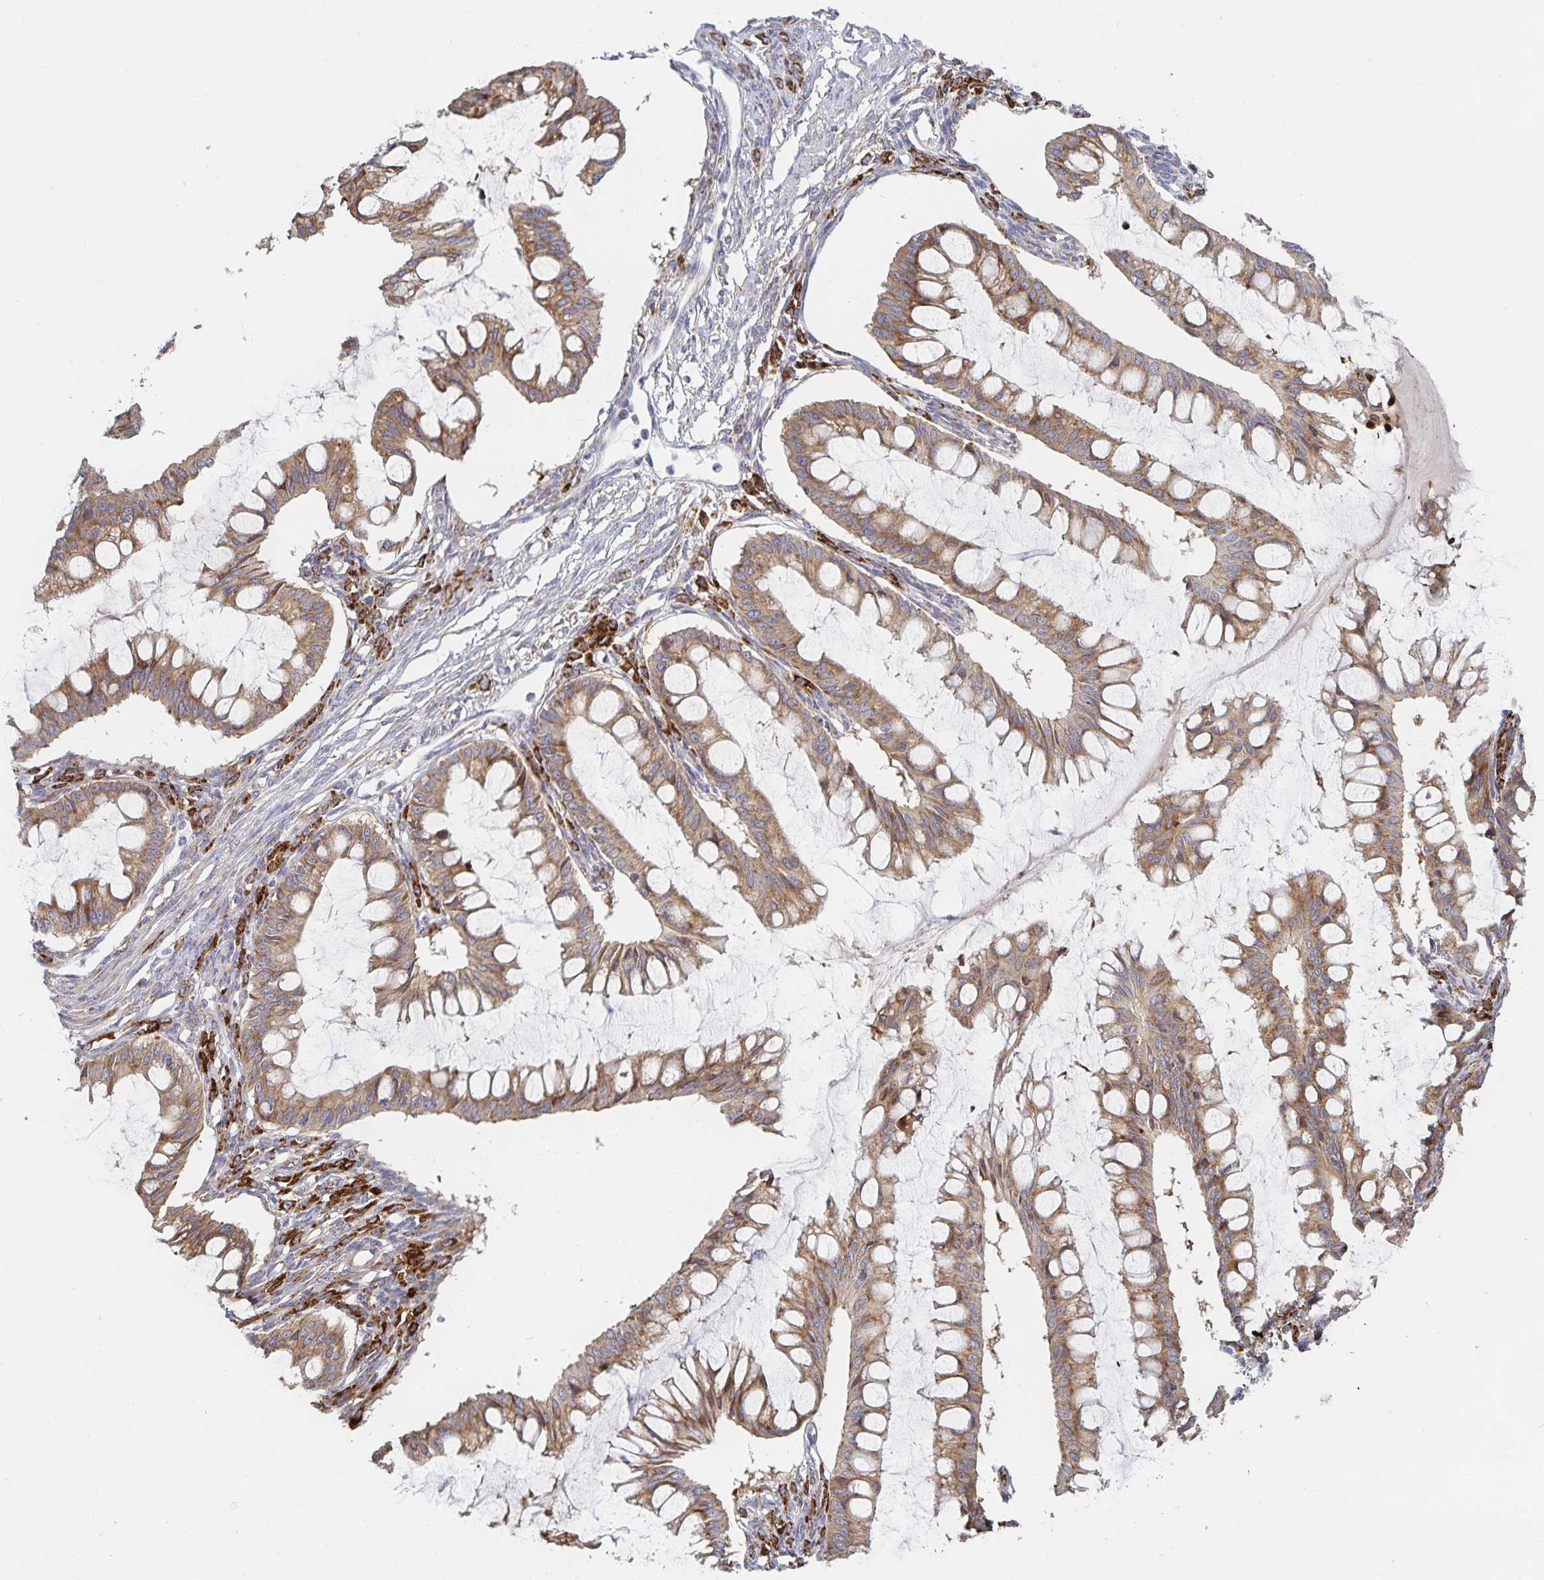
{"staining": {"intensity": "moderate", "quantity": ">75%", "location": "cytoplasmic/membranous"}, "tissue": "ovarian cancer", "cell_type": "Tumor cells", "image_type": "cancer", "snomed": [{"axis": "morphology", "description": "Cystadenocarcinoma, mucinous, NOS"}, {"axis": "topography", "description": "Ovary"}], "caption": "Tumor cells demonstrate medium levels of moderate cytoplasmic/membranous staining in approximately >75% of cells in ovarian cancer (mucinous cystadenocarcinoma). (IHC, brightfield microscopy, high magnification).", "gene": "NOMO1", "patient": {"sex": "female", "age": 73}}